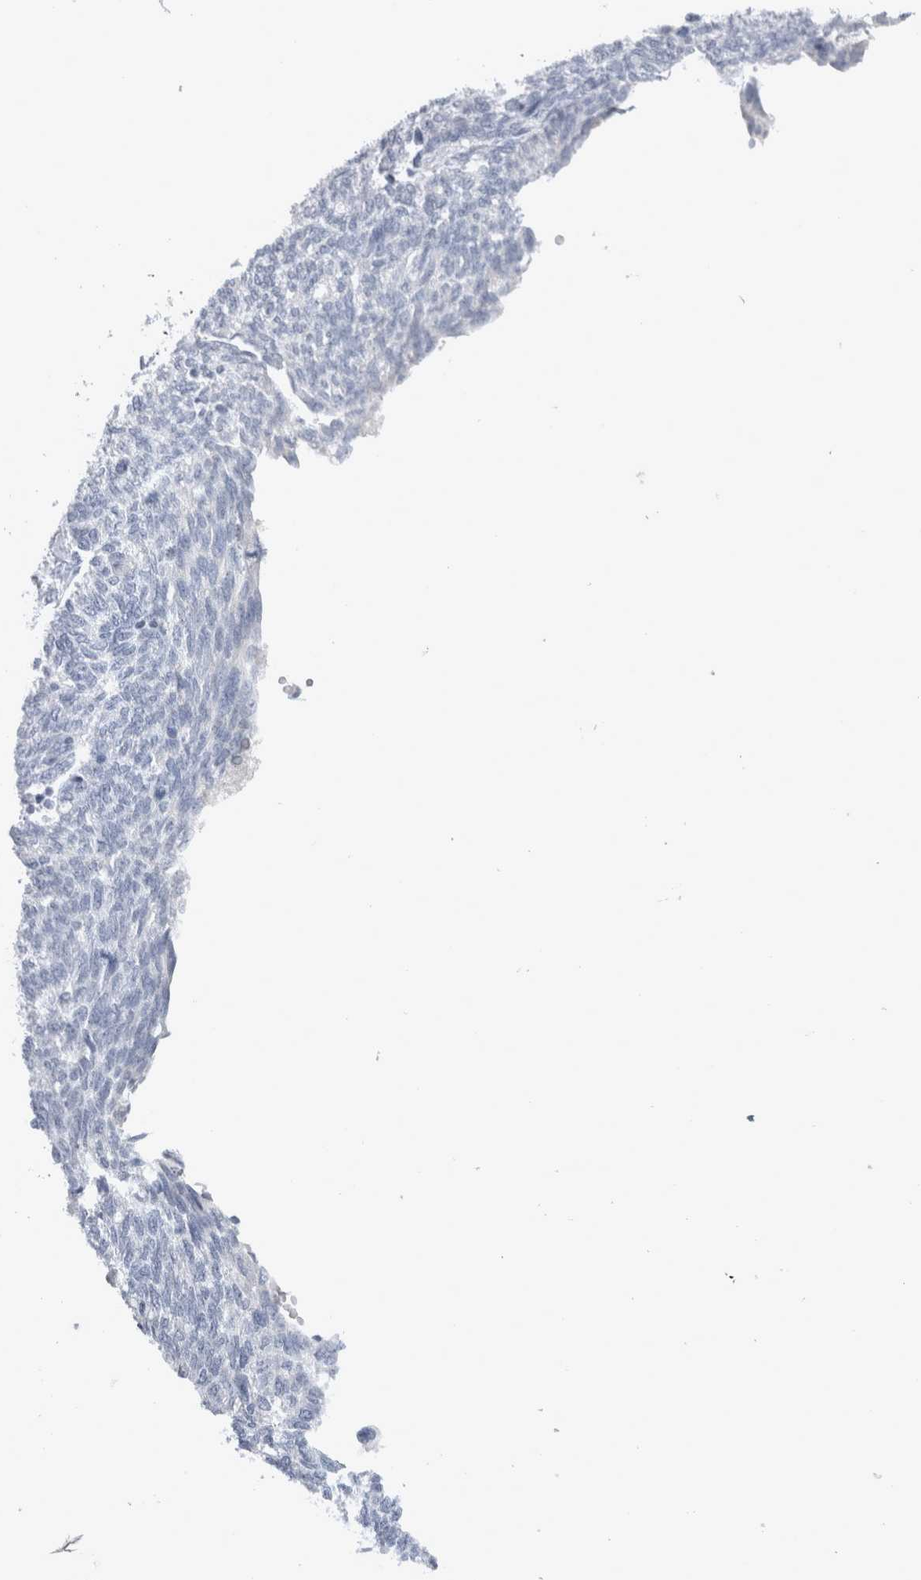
{"staining": {"intensity": "negative", "quantity": "none", "location": "none"}, "tissue": "ovarian cancer", "cell_type": "Tumor cells", "image_type": "cancer", "snomed": [{"axis": "morphology", "description": "Cystadenocarcinoma, serous, NOS"}, {"axis": "topography", "description": "Ovary"}], "caption": "The histopathology image exhibits no significant expression in tumor cells of ovarian cancer.", "gene": "MSMB", "patient": {"sex": "female", "age": 79}}